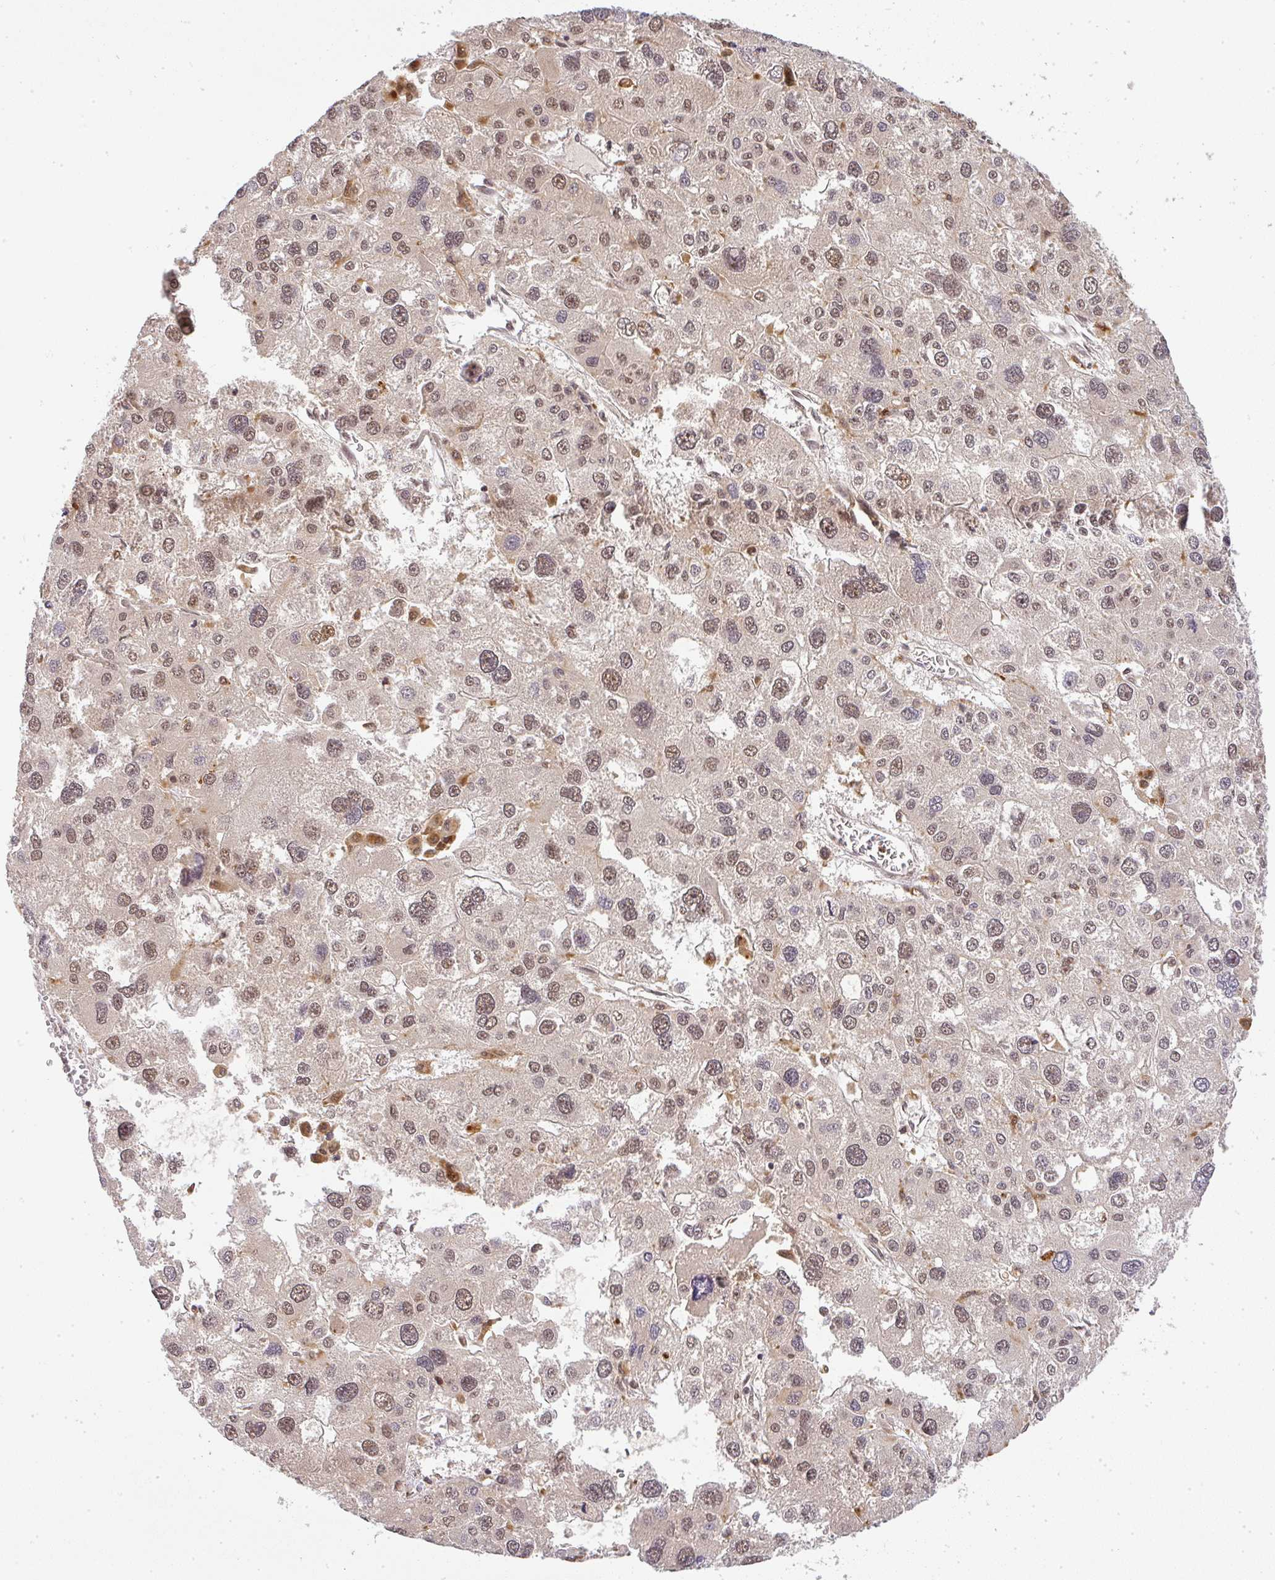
{"staining": {"intensity": "moderate", "quantity": ">75%", "location": "nuclear"}, "tissue": "liver cancer", "cell_type": "Tumor cells", "image_type": "cancer", "snomed": [{"axis": "morphology", "description": "Carcinoma, Hepatocellular, NOS"}, {"axis": "topography", "description": "Liver"}], "caption": "An image showing moderate nuclear positivity in approximately >75% of tumor cells in hepatocellular carcinoma (liver), as visualized by brown immunohistochemical staining.", "gene": "FAM153A", "patient": {"sex": "male", "age": 73}}